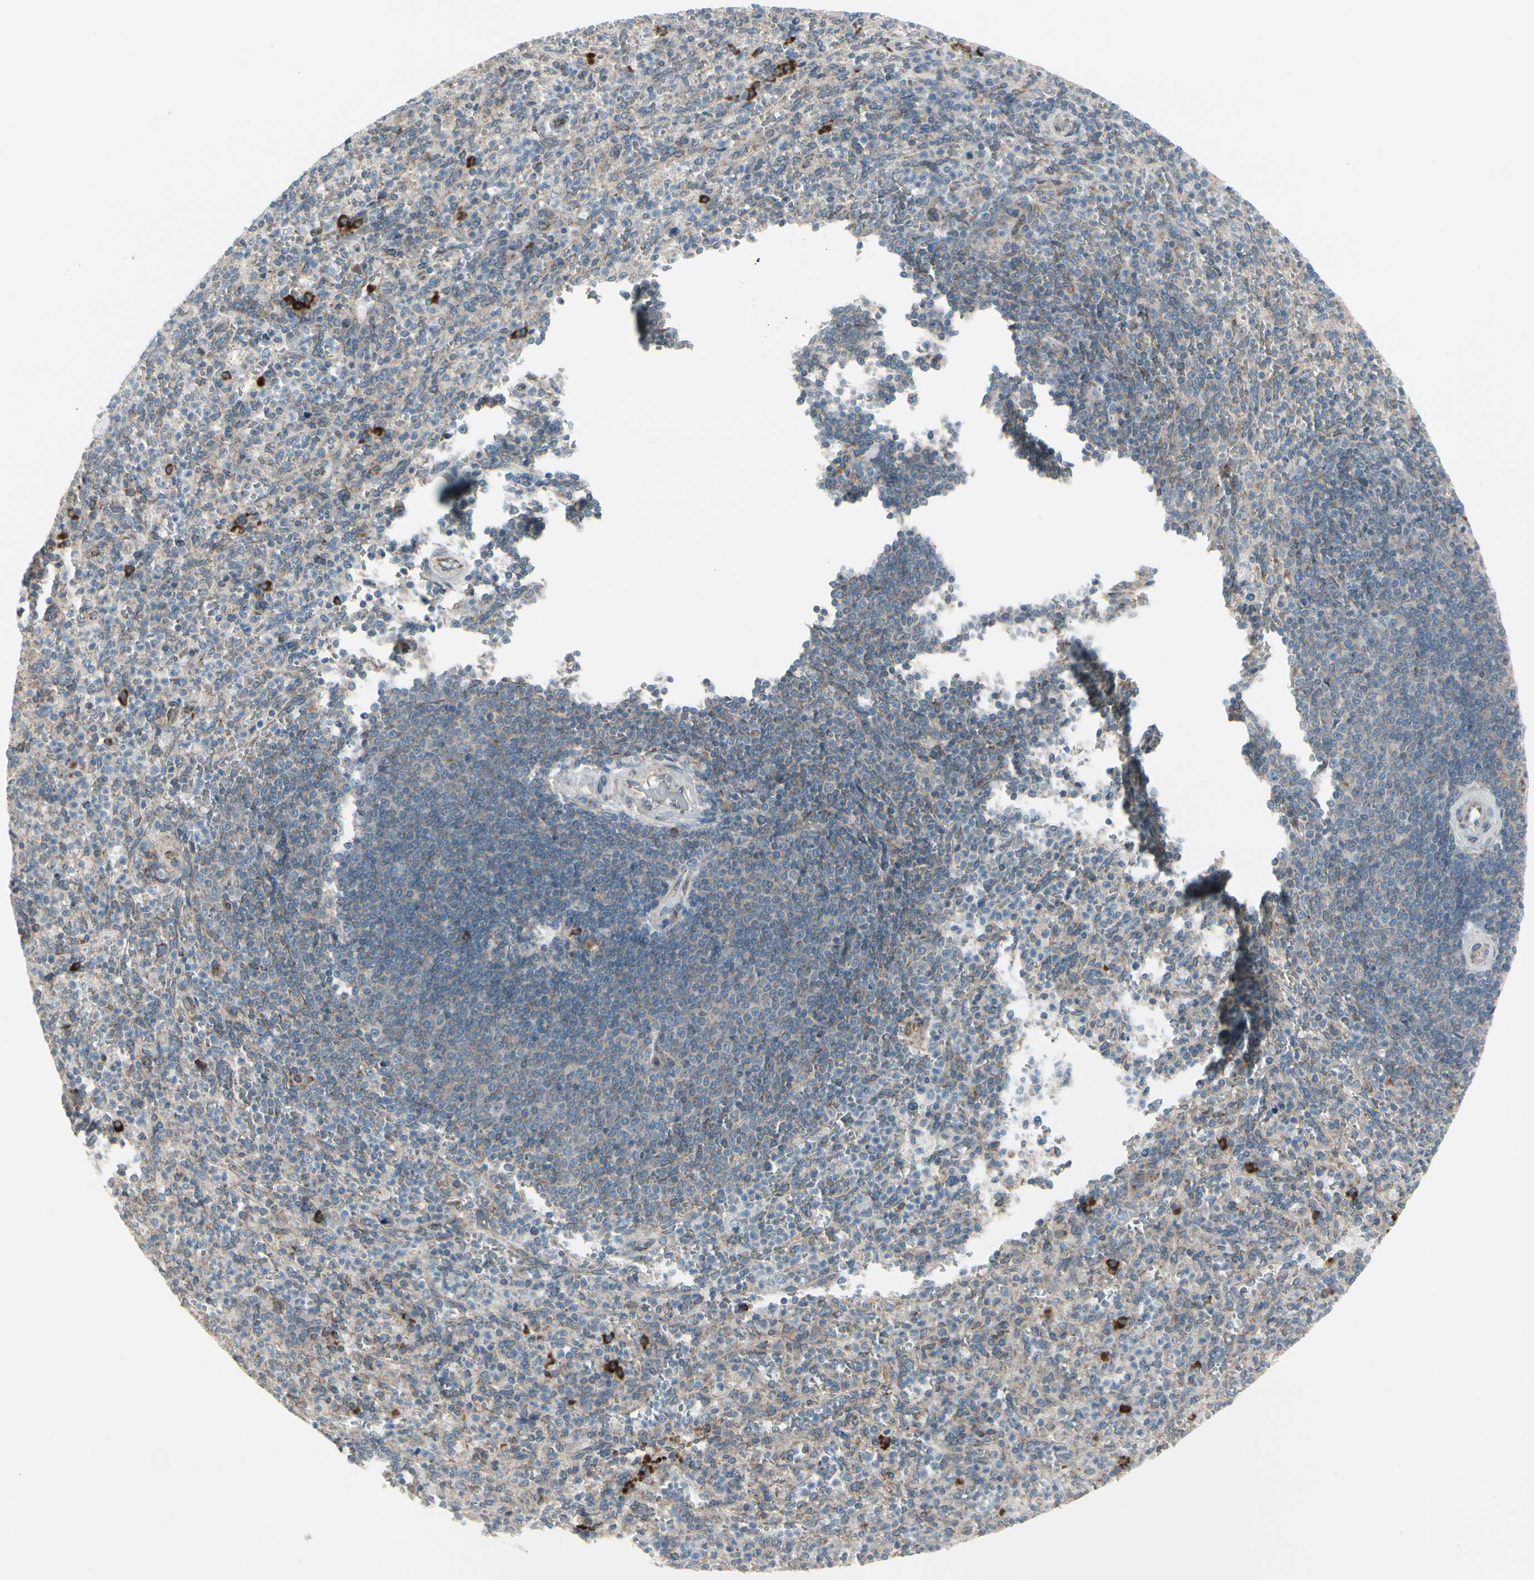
{"staining": {"intensity": "weak", "quantity": "25%-75%", "location": "cytoplasmic/membranous"}, "tissue": "spleen", "cell_type": "Cells in red pulp", "image_type": "normal", "snomed": [{"axis": "morphology", "description": "Normal tissue, NOS"}, {"axis": "topography", "description": "Spleen"}], "caption": "A low amount of weak cytoplasmic/membranous expression is identified in about 25%-75% of cells in red pulp in benign spleen. Nuclei are stained in blue.", "gene": "FNDC3A", "patient": {"sex": "male", "age": 36}}